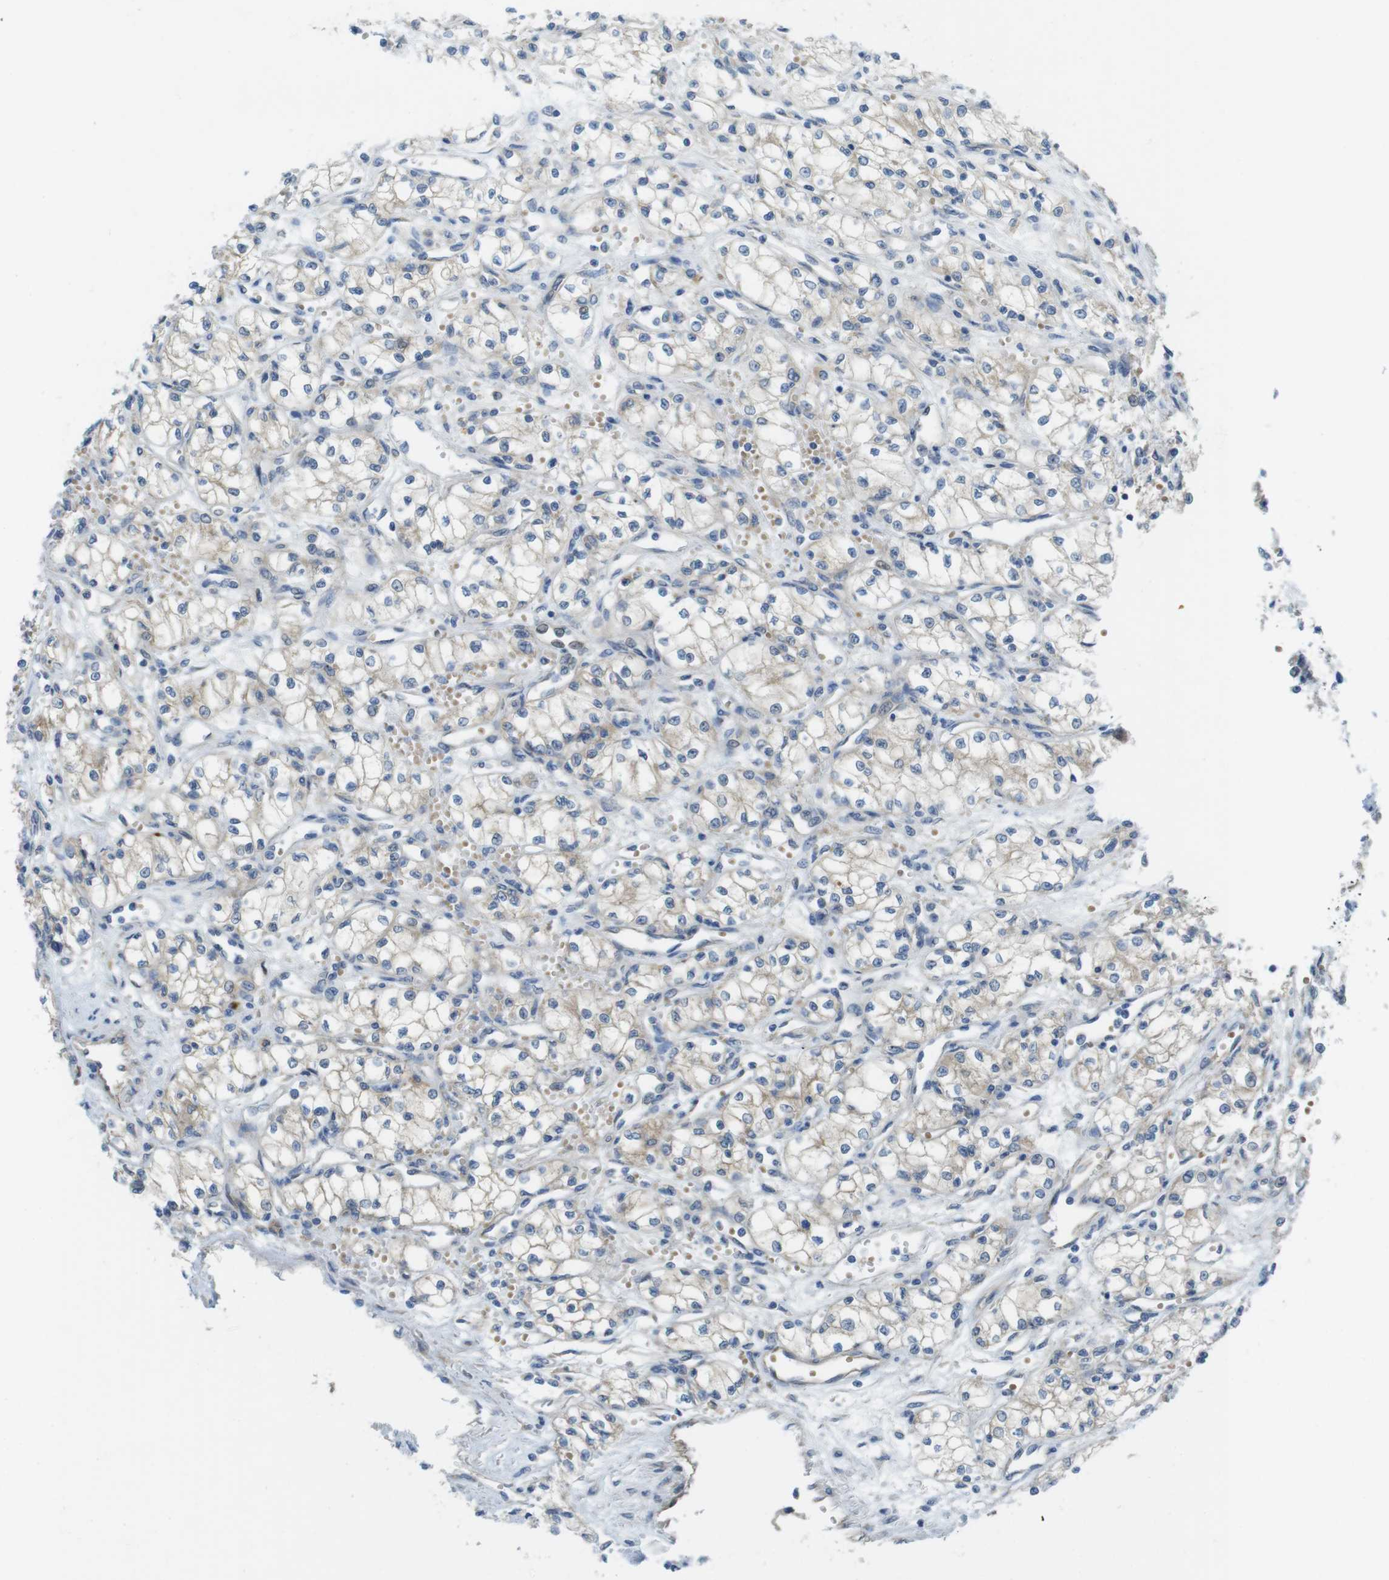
{"staining": {"intensity": "weak", "quantity": "<25%", "location": "cytoplasmic/membranous"}, "tissue": "renal cancer", "cell_type": "Tumor cells", "image_type": "cancer", "snomed": [{"axis": "morphology", "description": "Normal tissue, NOS"}, {"axis": "morphology", "description": "Adenocarcinoma, NOS"}, {"axis": "topography", "description": "Kidney"}], "caption": "Tumor cells are negative for protein expression in human adenocarcinoma (renal). (Brightfield microscopy of DAB (3,3'-diaminobenzidine) IHC at high magnification).", "gene": "TMEM234", "patient": {"sex": "male", "age": 59}}